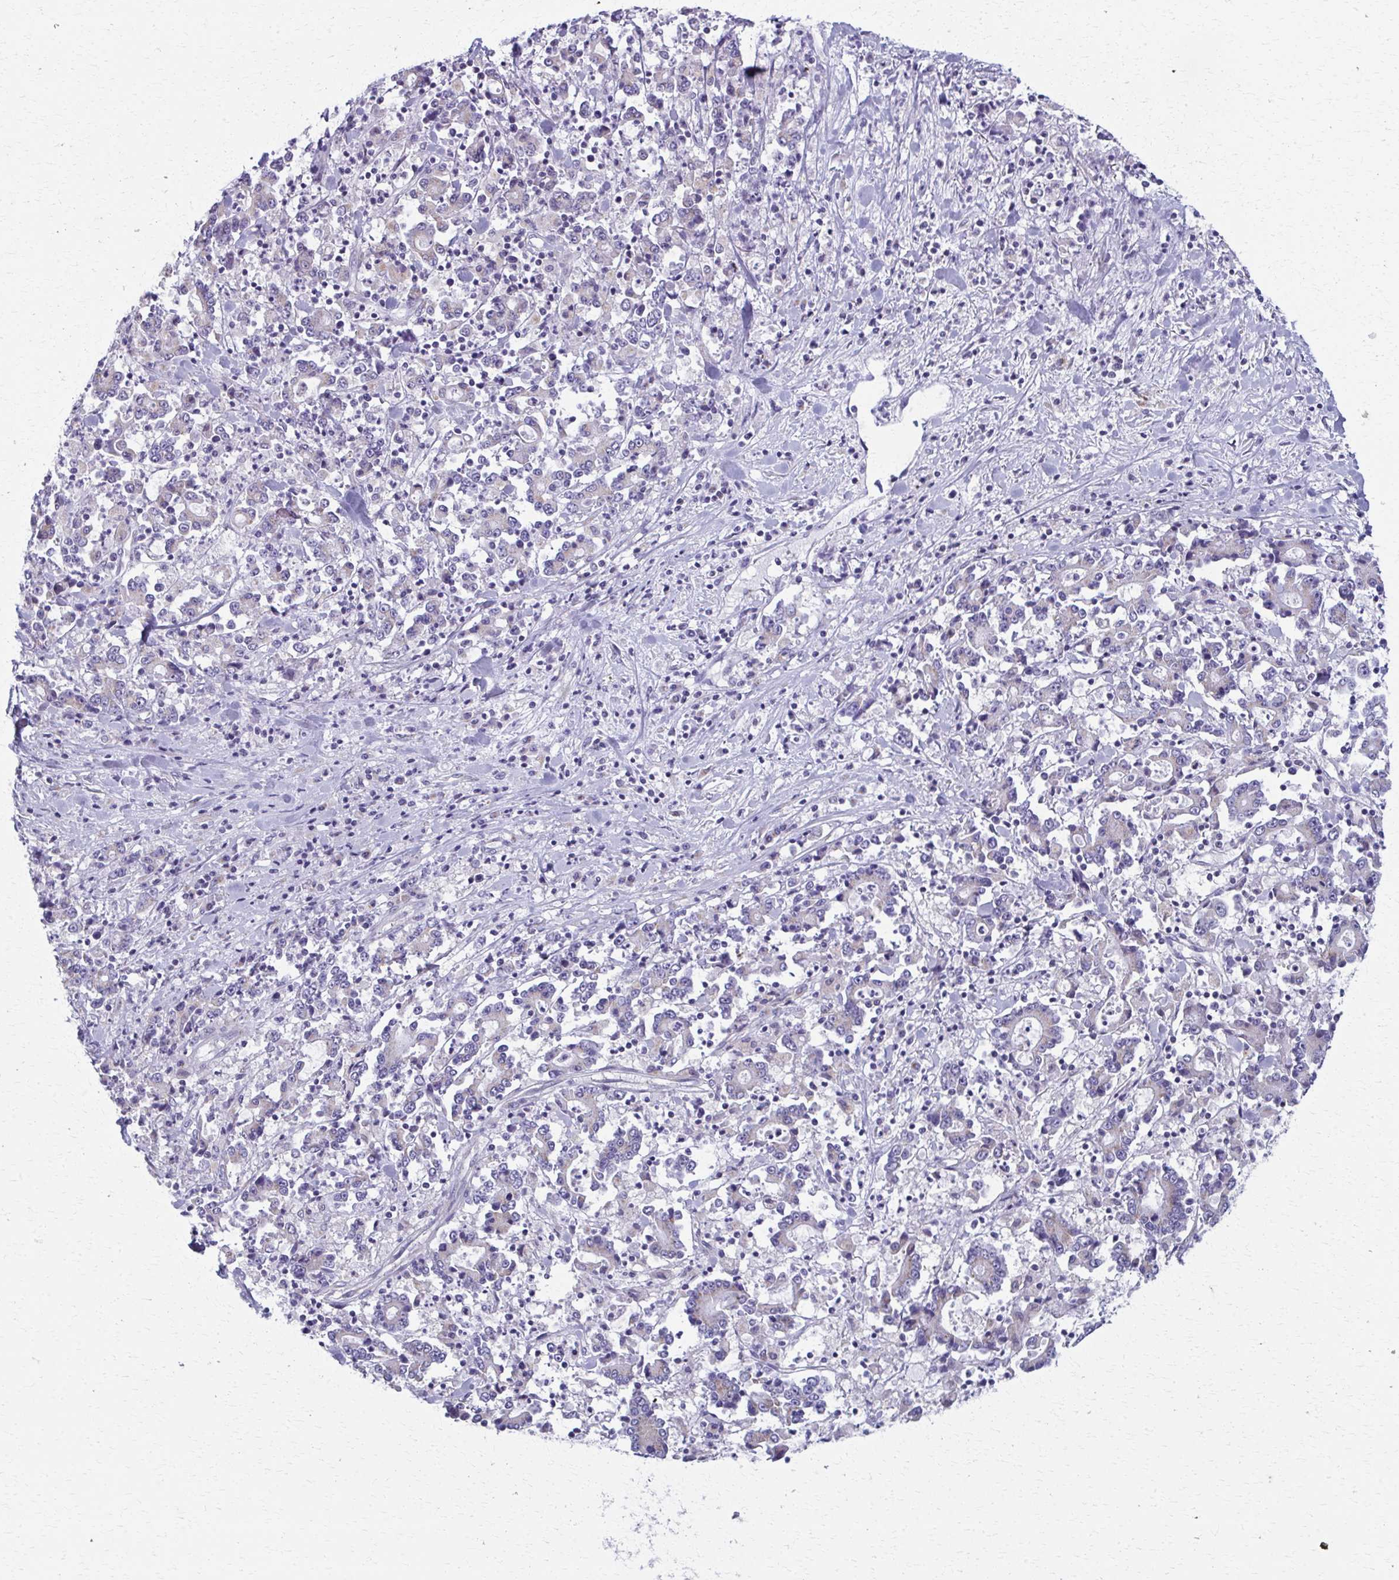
{"staining": {"intensity": "negative", "quantity": "none", "location": "none"}, "tissue": "stomach cancer", "cell_type": "Tumor cells", "image_type": "cancer", "snomed": [{"axis": "morphology", "description": "Adenocarcinoma, NOS"}, {"axis": "topography", "description": "Stomach, upper"}], "caption": "Immunohistochemical staining of adenocarcinoma (stomach) demonstrates no significant positivity in tumor cells.", "gene": "SCLY", "patient": {"sex": "male", "age": 68}}